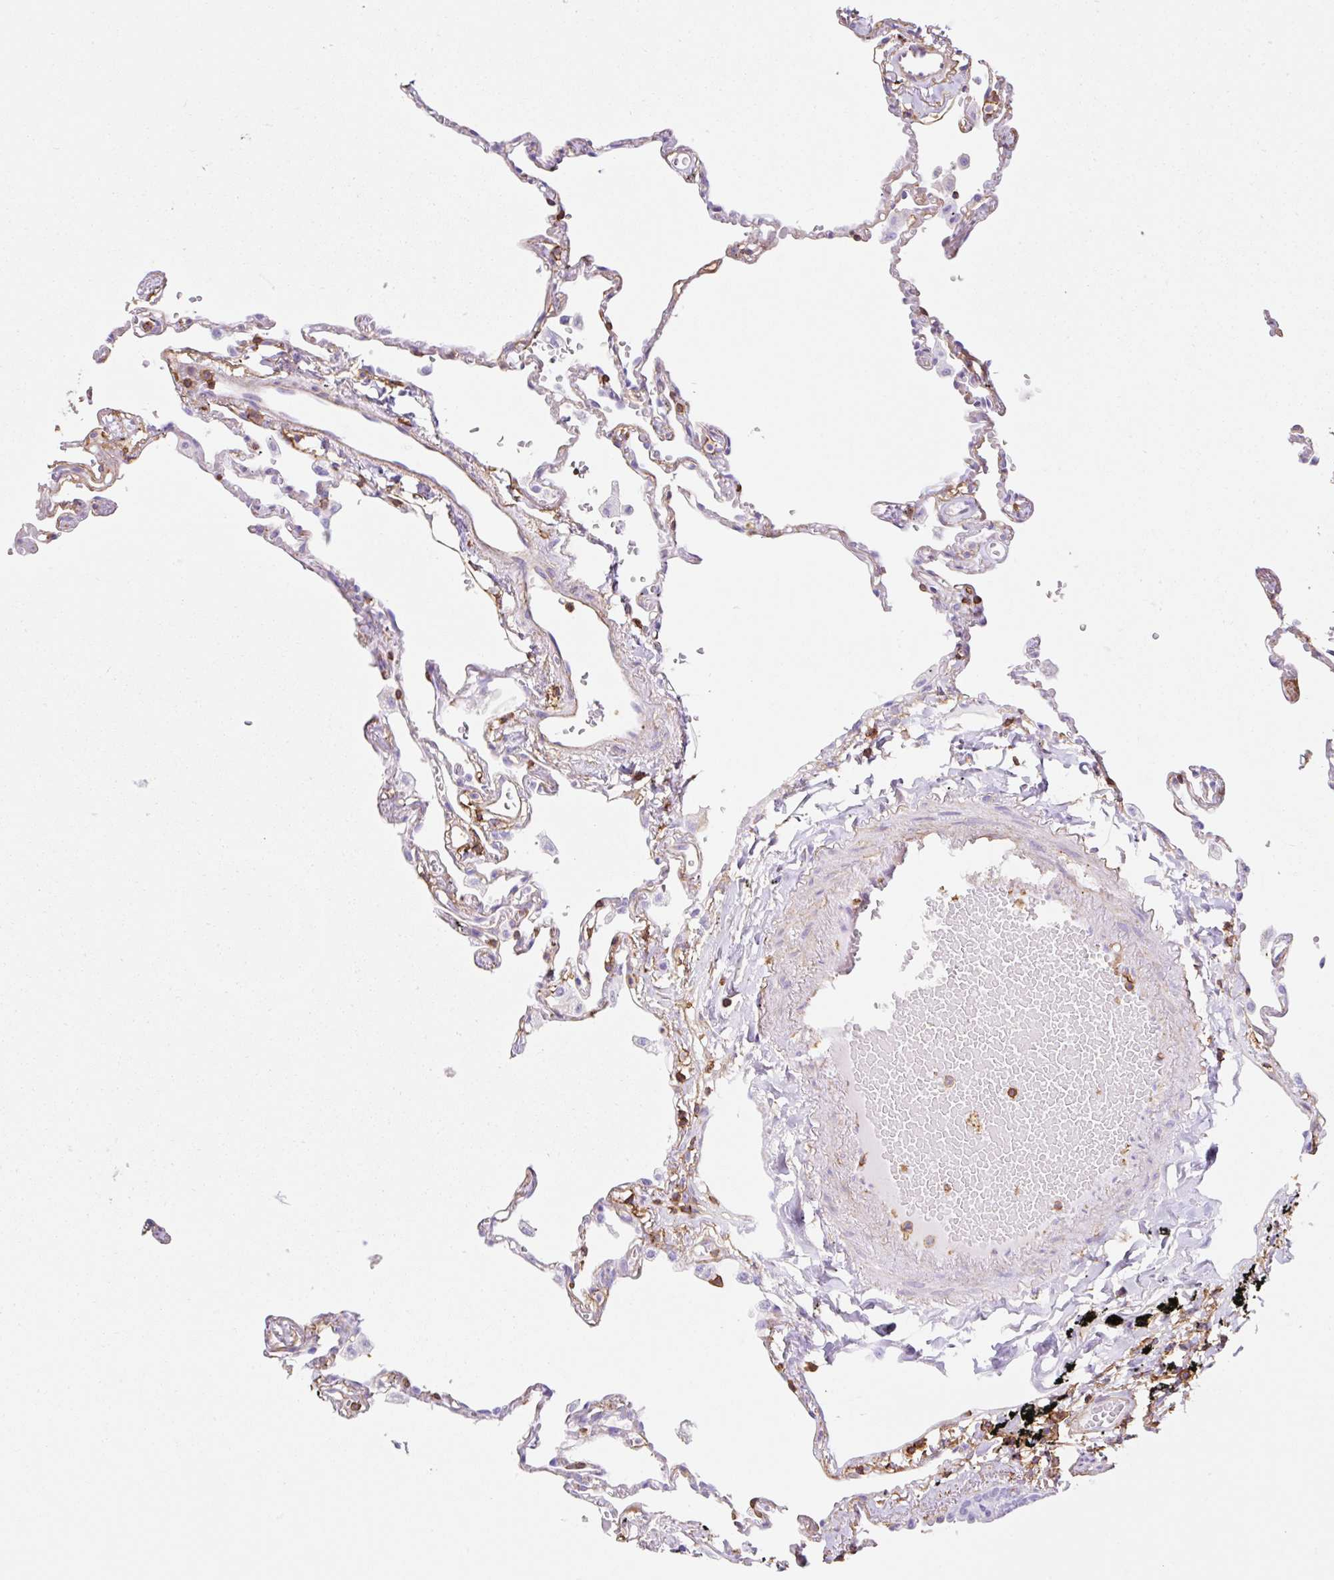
{"staining": {"intensity": "negative", "quantity": "none", "location": "none"}, "tissue": "lung", "cell_type": "Alveolar cells", "image_type": "normal", "snomed": [{"axis": "morphology", "description": "Normal tissue, NOS"}, {"axis": "topography", "description": "Lung"}], "caption": "DAB immunohistochemical staining of normal lung reveals no significant positivity in alveolar cells. (Immunohistochemistry, brightfield microscopy, high magnification).", "gene": "MTTP", "patient": {"sex": "female", "age": 67}}